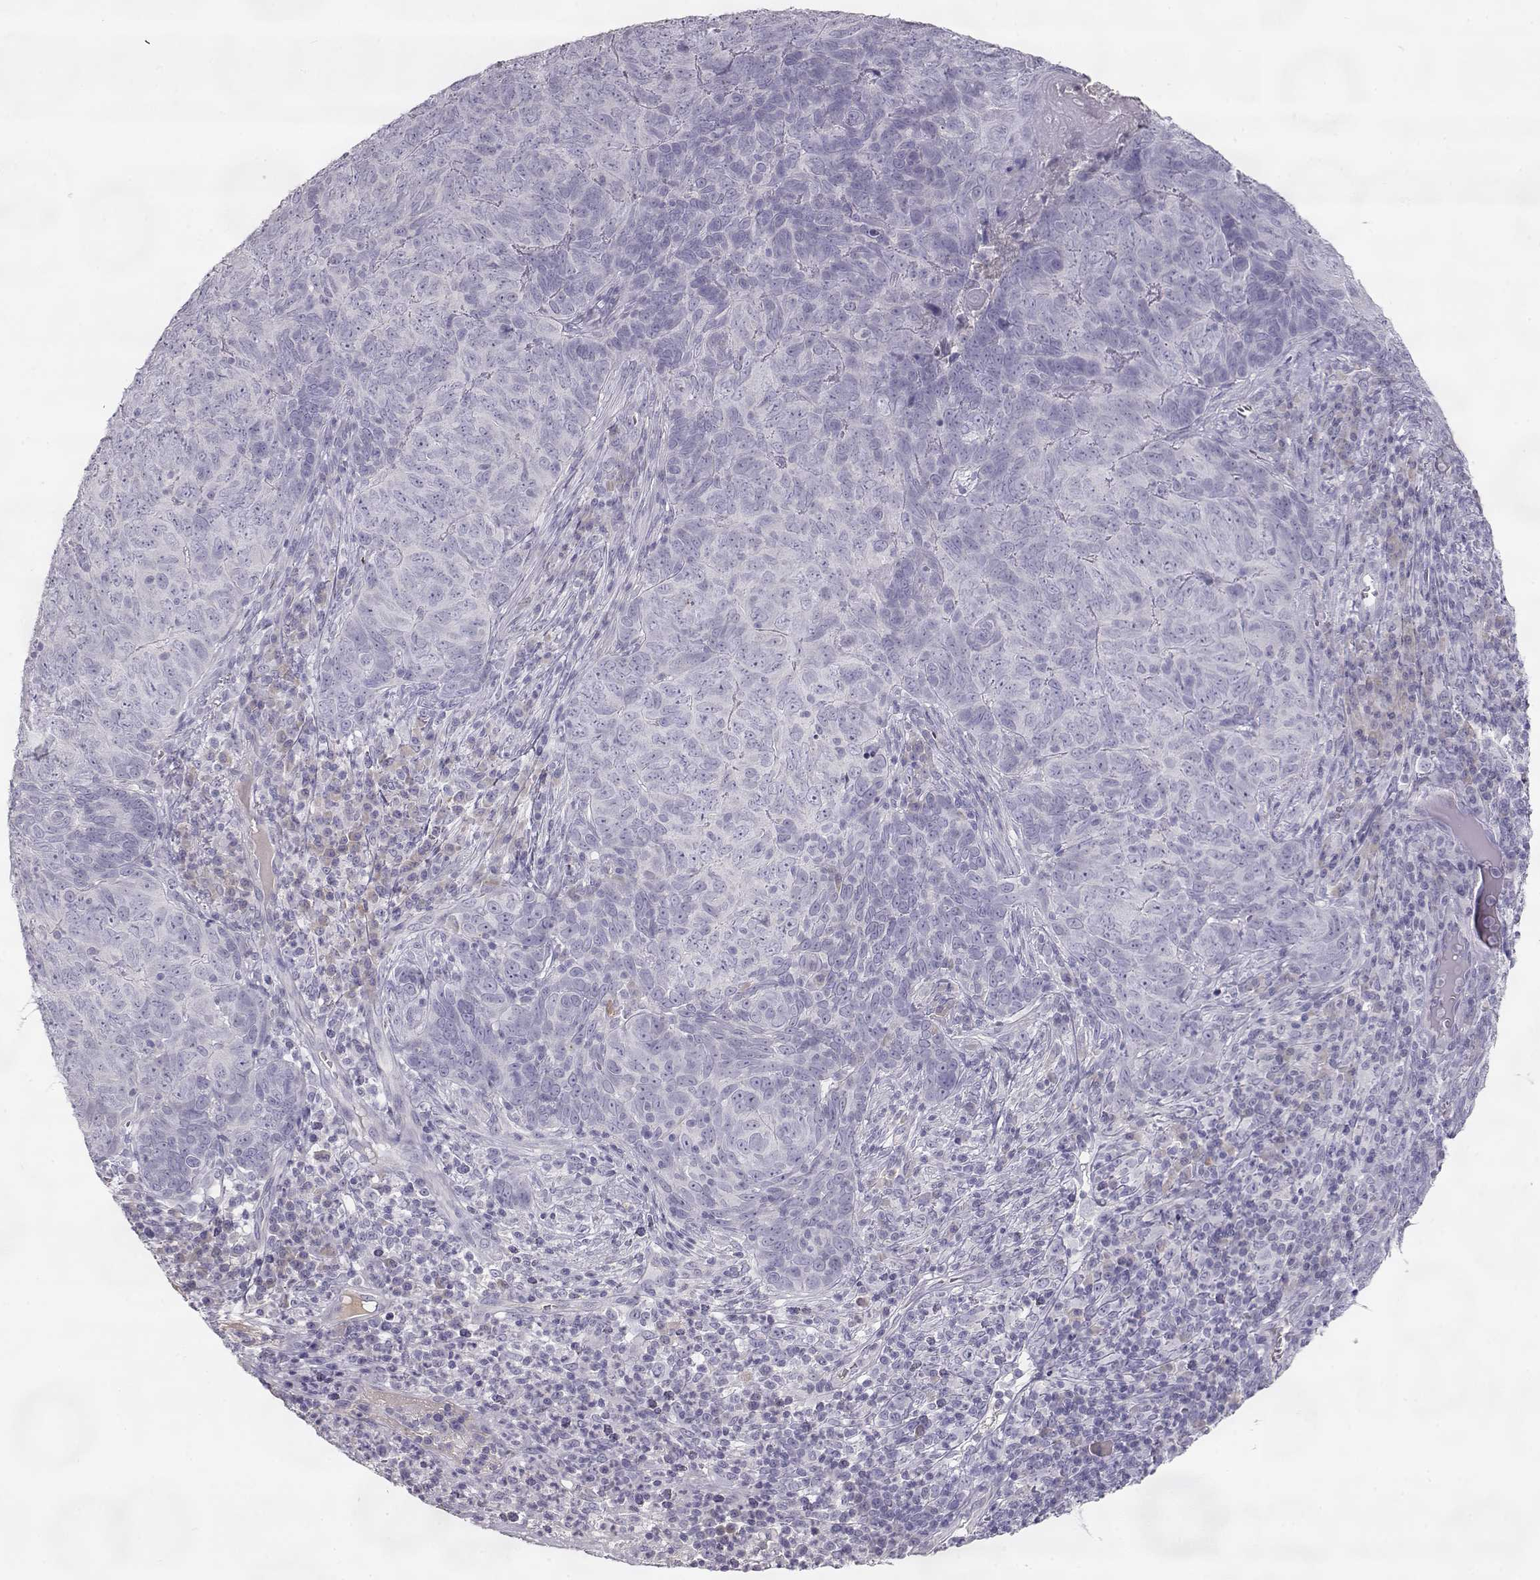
{"staining": {"intensity": "negative", "quantity": "none", "location": "none"}, "tissue": "skin cancer", "cell_type": "Tumor cells", "image_type": "cancer", "snomed": [{"axis": "morphology", "description": "Squamous cell carcinoma, NOS"}, {"axis": "topography", "description": "Skin"}, {"axis": "topography", "description": "Anal"}], "caption": "Immunohistochemical staining of skin cancer exhibits no significant expression in tumor cells.", "gene": "SLCO6A1", "patient": {"sex": "female", "age": 51}}